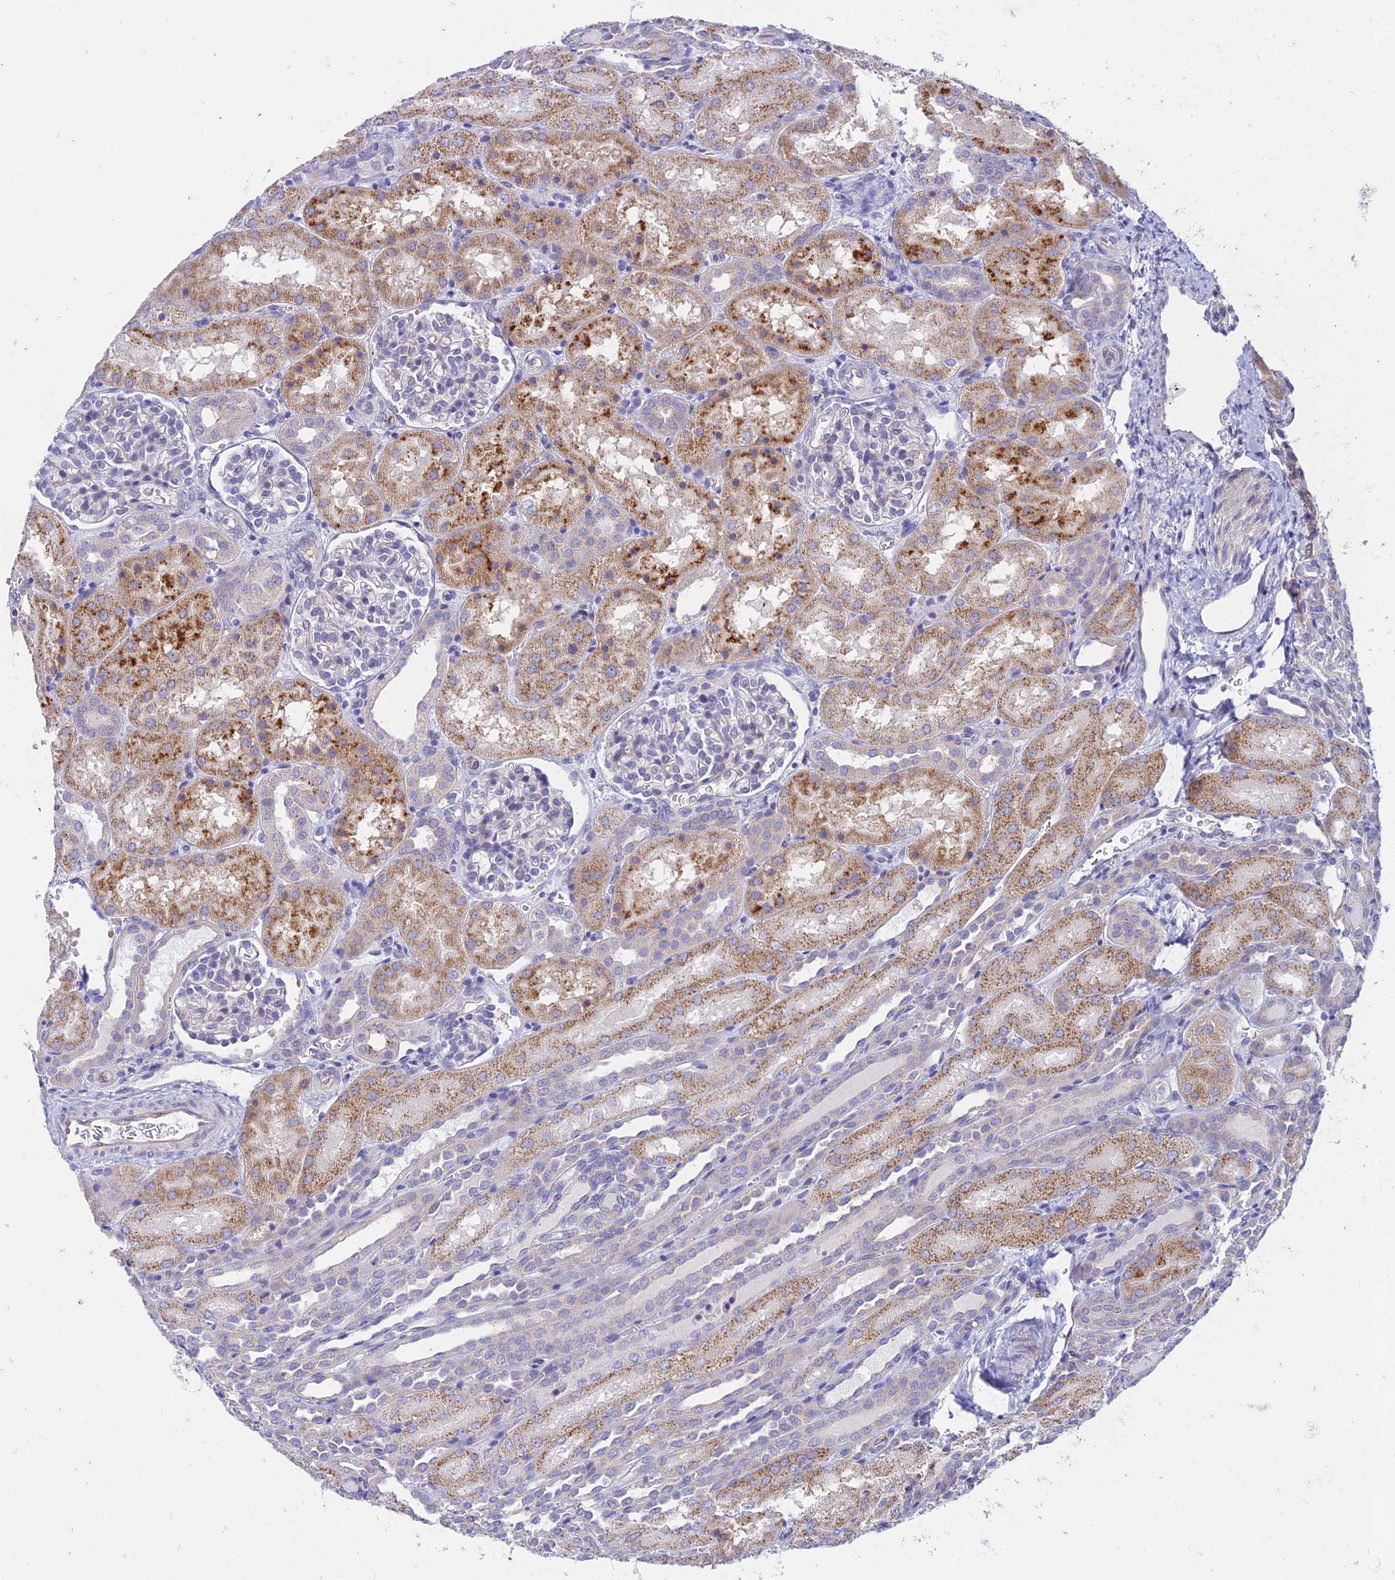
{"staining": {"intensity": "negative", "quantity": "none", "location": "none"}, "tissue": "kidney", "cell_type": "Cells in glomeruli", "image_type": "normal", "snomed": [{"axis": "morphology", "description": "Normal tissue, NOS"}, {"axis": "topography", "description": "Kidney"}], "caption": "Kidney was stained to show a protein in brown. There is no significant positivity in cells in glomeruli. (Stains: DAB (3,3'-diaminobenzidine) immunohistochemistry with hematoxylin counter stain, Microscopy: brightfield microscopy at high magnification).", "gene": "PTCD2", "patient": {"sex": "male", "age": 1}}